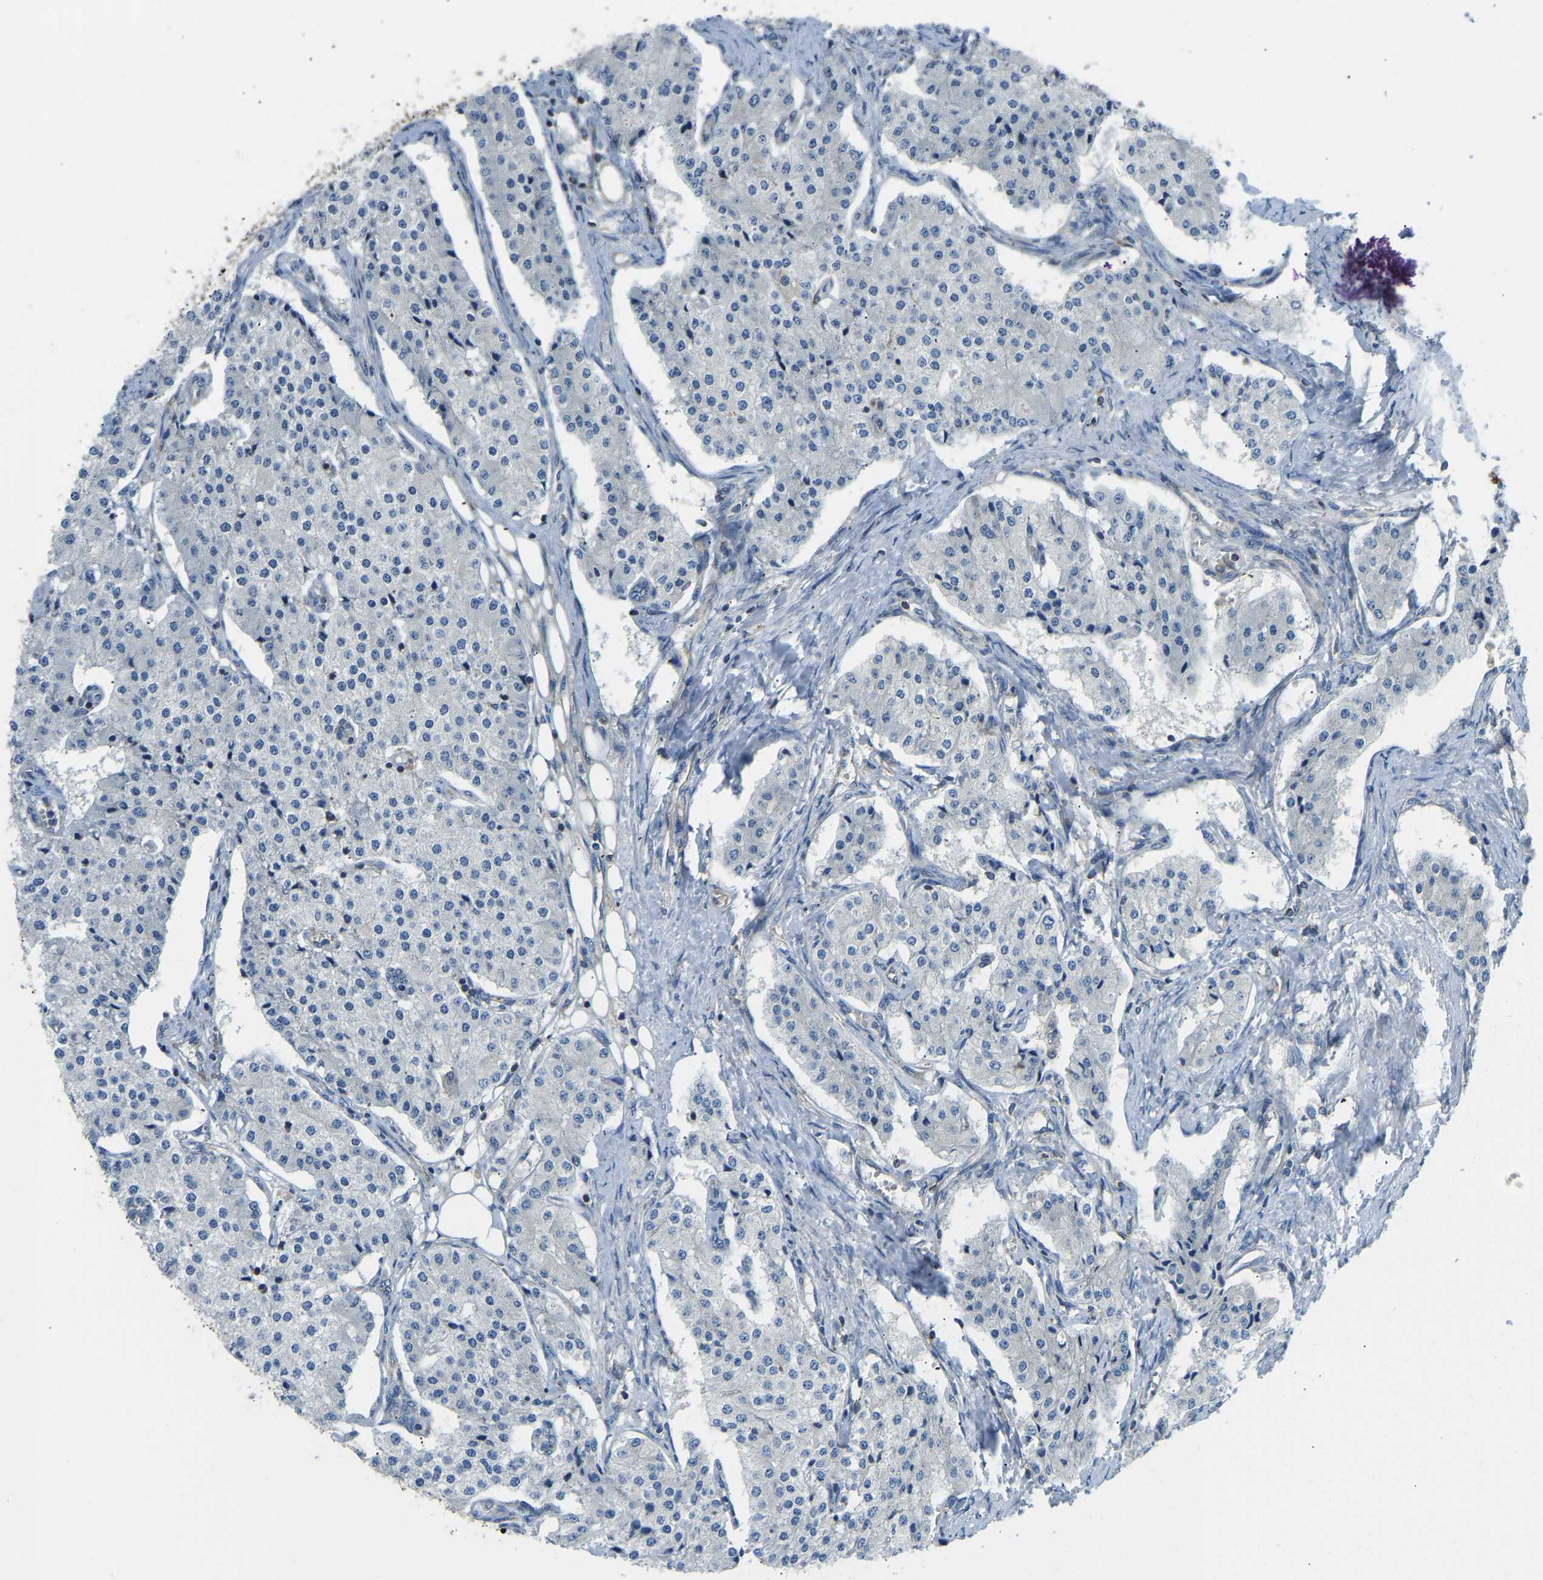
{"staining": {"intensity": "negative", "quantity": "none", "location": "none"}, "tissue": "carcinoid", "cell_type": "Tumor cells", "image_type": "cancer", "snomed": [{"axis": "morphology", "description": "Carcinoid, malignant, NOS"}, {"axis": "topography", "description": "Colon"}], "caption": "Carcinoid was stained to show a protein in brown. There is no significant positivity in tumor cells.", "gene": "RBP1", "patient": {"sex": "female", "age": 52}}